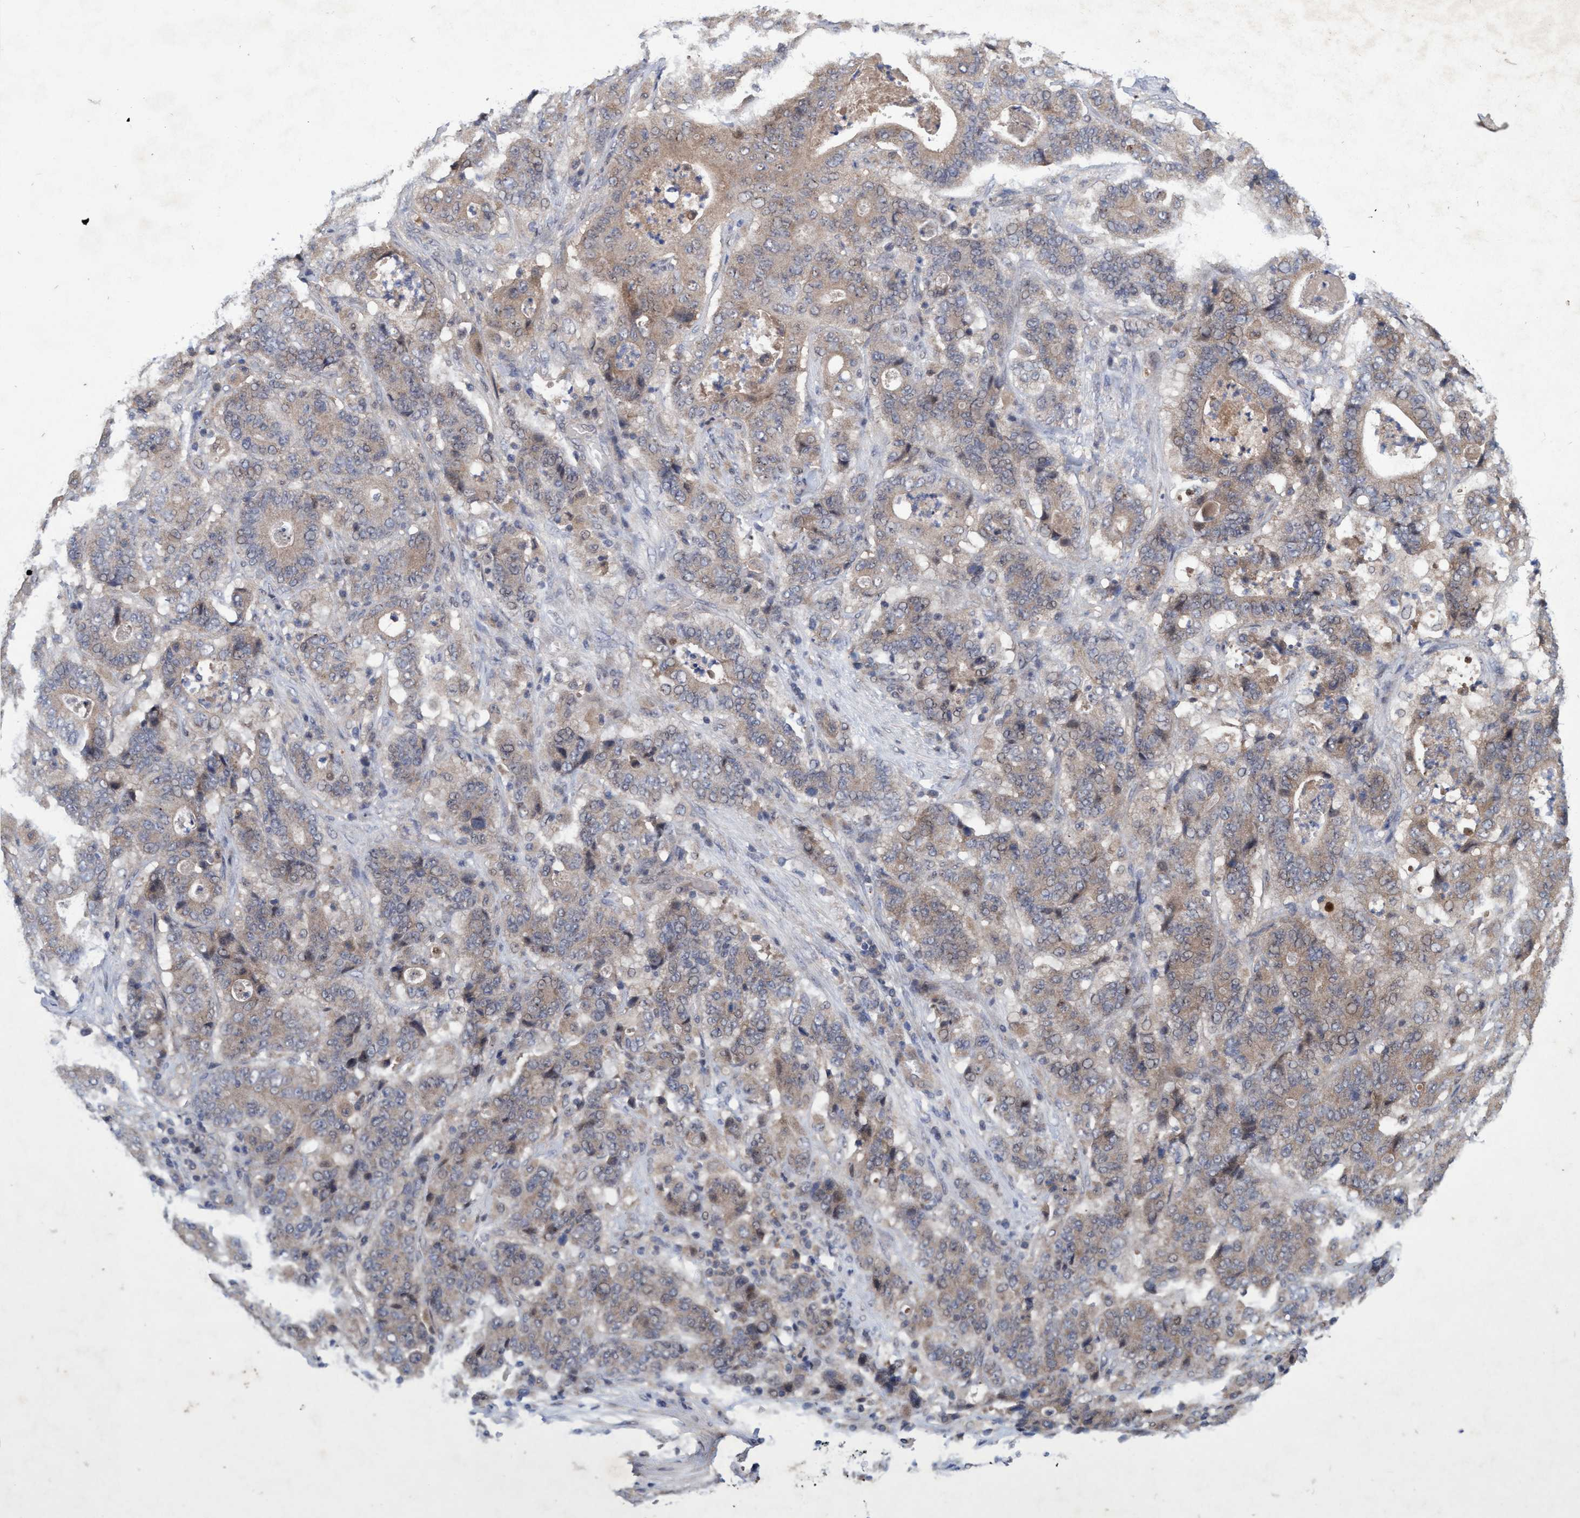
{"staining": {"intensity": "weak", "quantity": "25%-75%", "location": "cytoplasmic/membranous"}, "tissue": "stomach cancer", "cell_type": "Tumor cells", "image_type": "cancer", "snomed": [{"axis": "morphology", "description": "Adenocarcinoma, NOS"}, {"axis": "topography", "description": "Stomach"}], "caption": "Adenocarcinoma (stomach) was stained to show a protein in brown. There is low levels of weak cytoplasmic/membranous positivity in about 25%-75% of tumor cells. (Brightfield microscopy of DAB IHC at high magnification).", "gene": "ZNF677", "patient": {"sex": "female", "age": 73}}